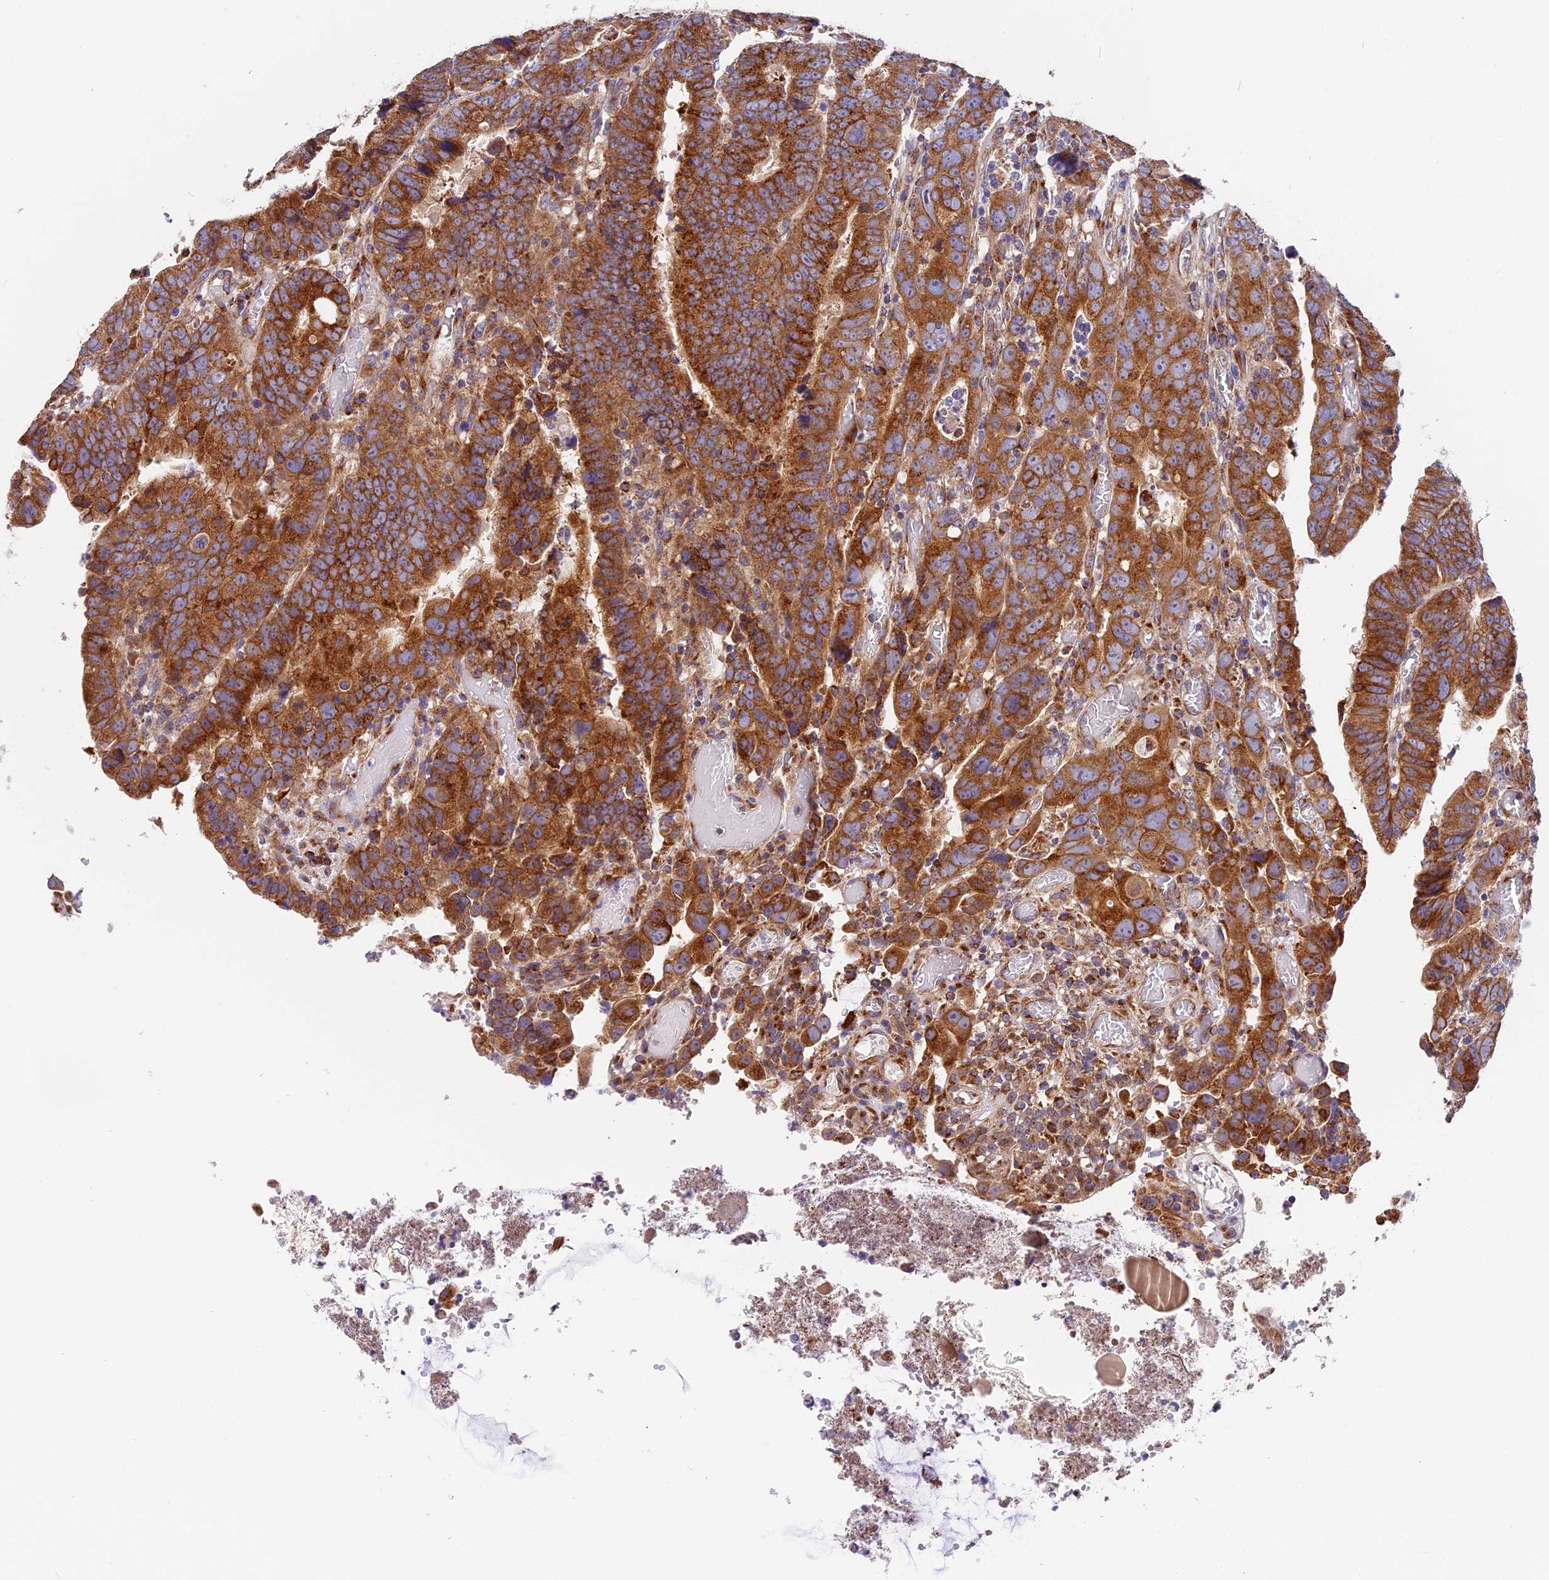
{"staining": {"intensity": "strong", "quantity": ">75%", "location": "cytoplasmic/membranous"}, "tissue": "colorectal cancer", "cell_type": "Tumor cells", "image_type": "cancer", "snomed": [{"axis": "morphology", "description": "Normal tissue, NOS"}, {"axis": "morphology", "description": "Adenocarcinoma, NOS"}, {"axis": "topography", "description": "Rectum"}], "caption": "Immunohistochemistry (IHC) (DAB (3,3'-diaminobenzidine)) staining of colorectal adenocarcinoma displays strong cytoplasmic/membranous protein expression in about >75% of tumor cells.", "gene": "MRAS", "patient": {"sex": "female", "age": 65}}